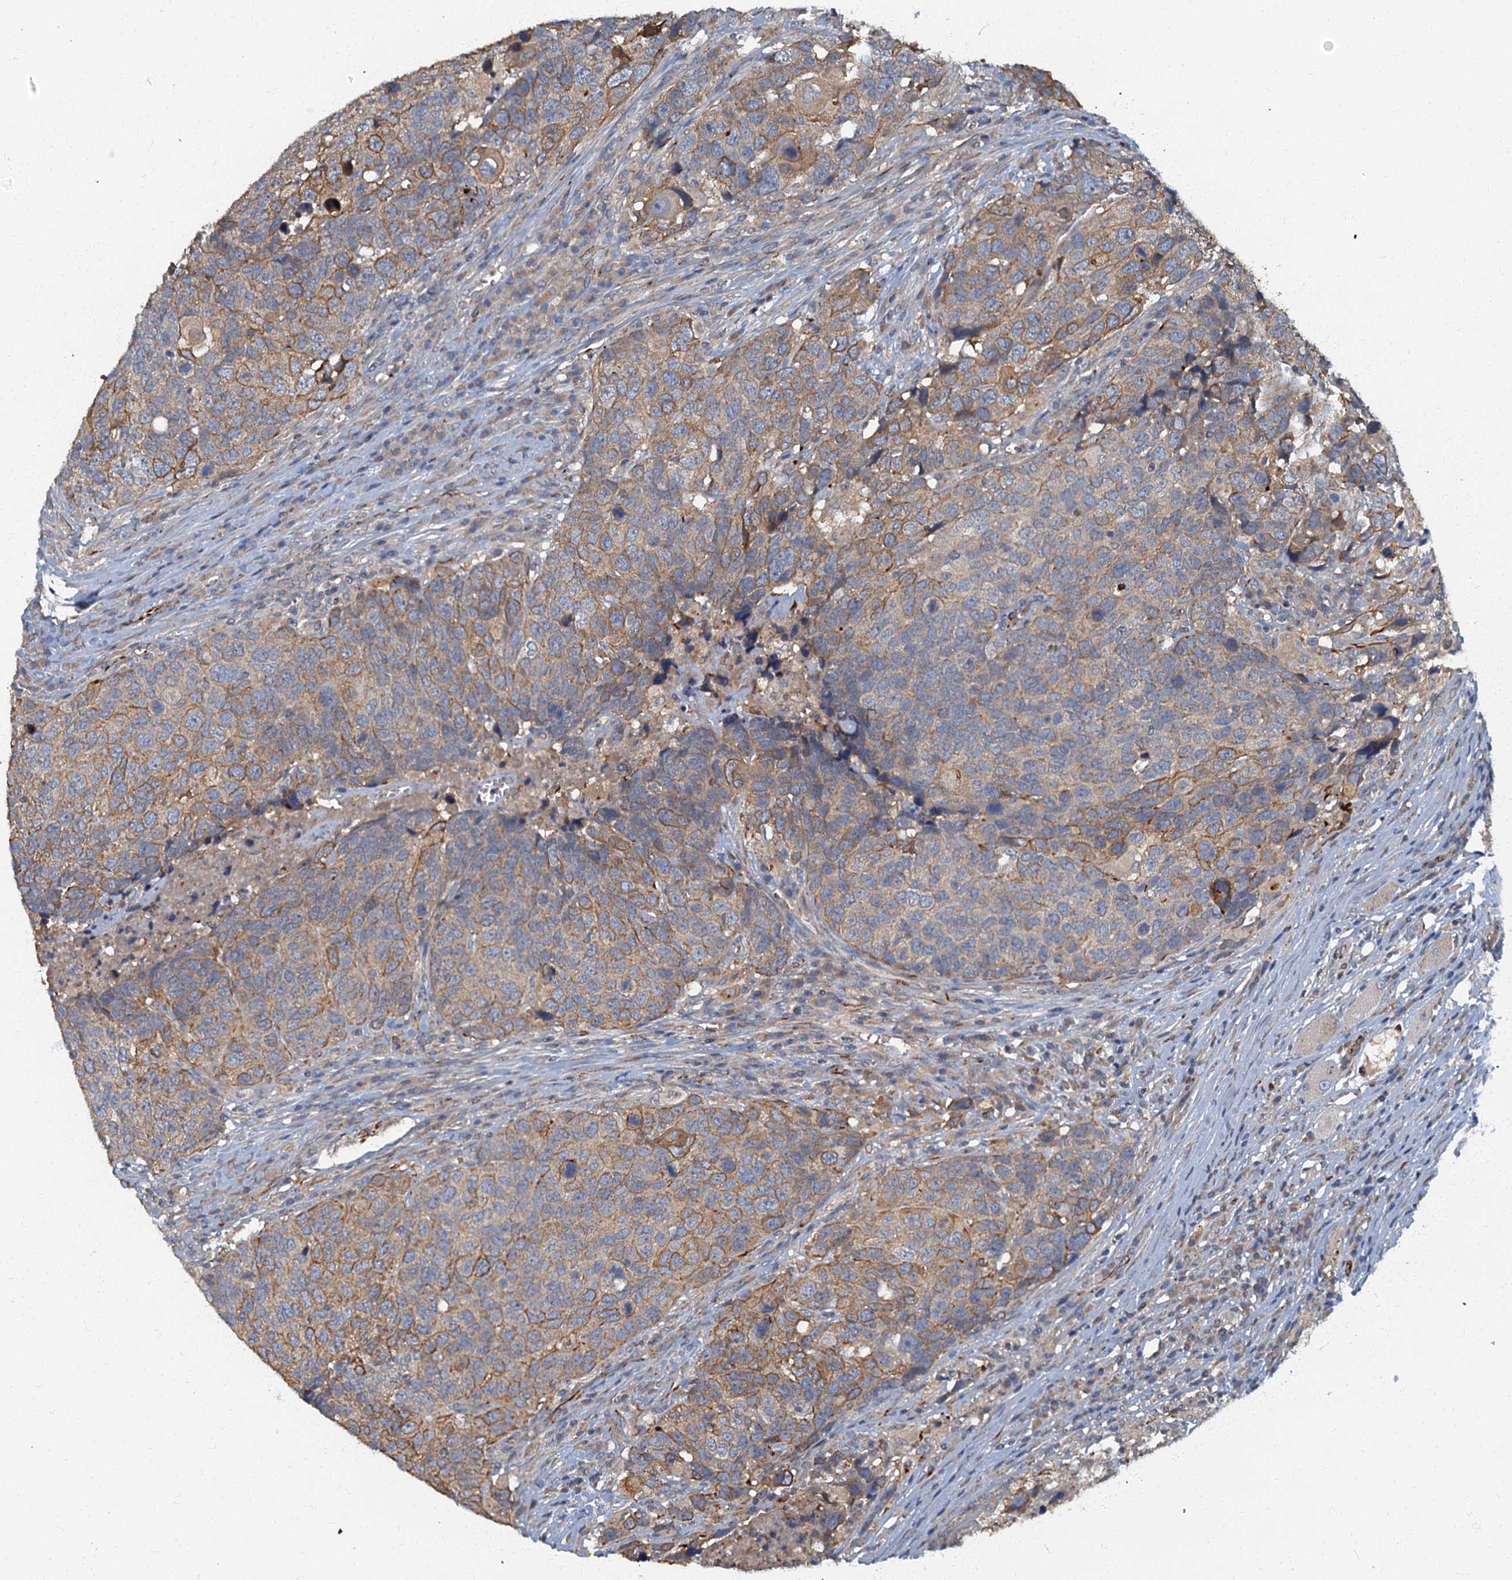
{"staining": {"intensity": "moderate", "quantity": "25%-75%", "location": "cytoplasmic/membranous"}, "tissue": "head and neck cancer", "cell_type": "Tumor cells", "image_type": "cancer", "snomed": [{"axis": "morphology", "description": "Squamous cell carcinoma, NOS"}, {"axis": "topography", "description": "Head-Neck"}], "caption": "Immunohistochemistry (IHC) (DAB) staining of head and neck cancer displays moderate cytoplasmic/membranous protein expression in about 25%-75% of tumor cells.", "gene": "ARL11", "patient": {"sex": "male", "age": 66}}